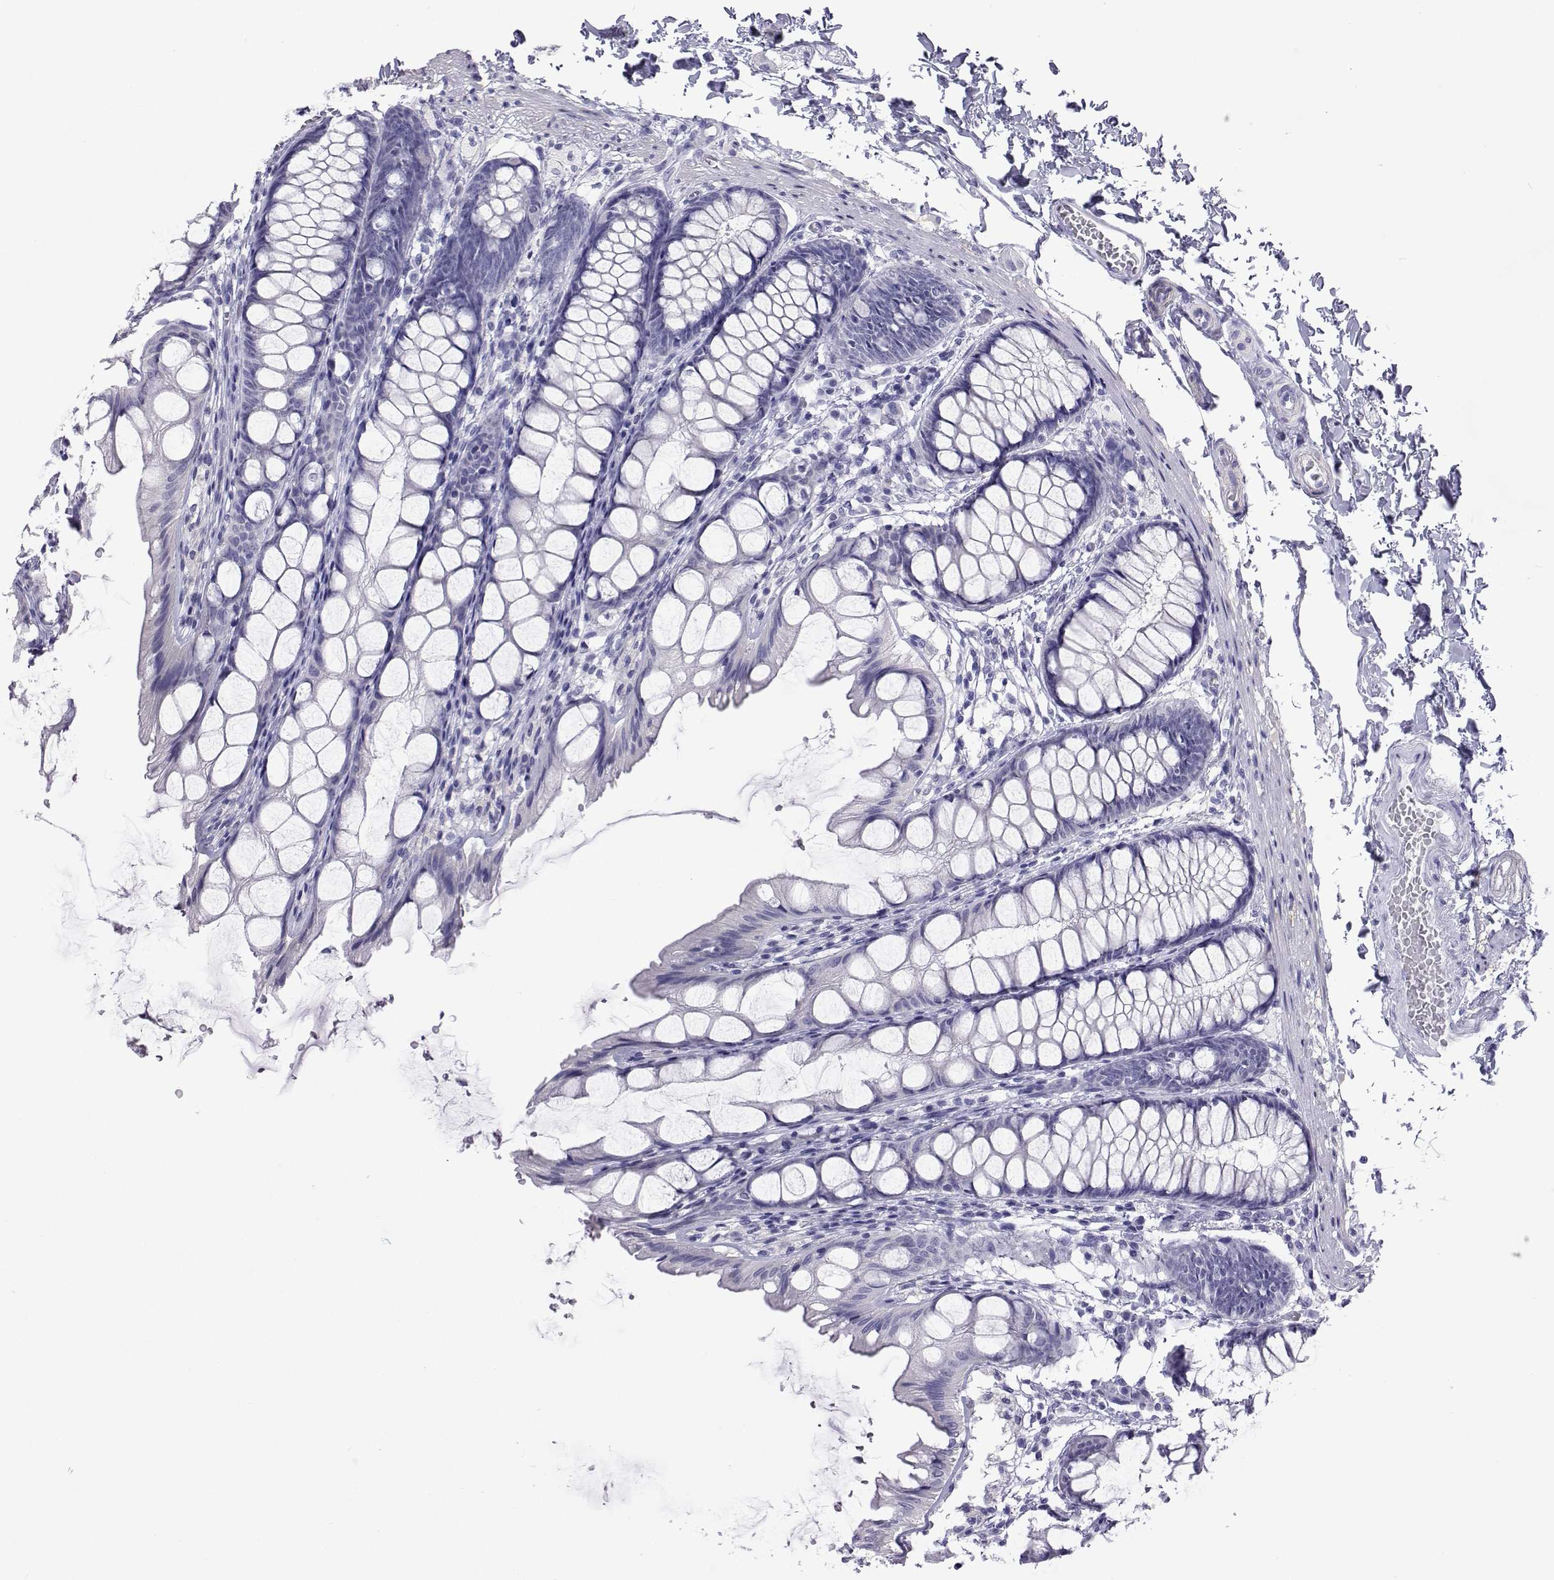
{"staining": {"intensity": "negative", "quantity": "none", "location": "none"}, "tissue": "colon", "cell_type": "Endothelial cells", "image_type": "normal", "snomed": [{"axis": "morphology", "description": "Normal tissue, NOS"}, {"axis": "topography", "description": "Colon"}], "caption": "An image of colon stained for a protein shows no brown staining in endothelial cells.", "gene": "PLIN4", "patient": {"sex": "male", "age": 47}}